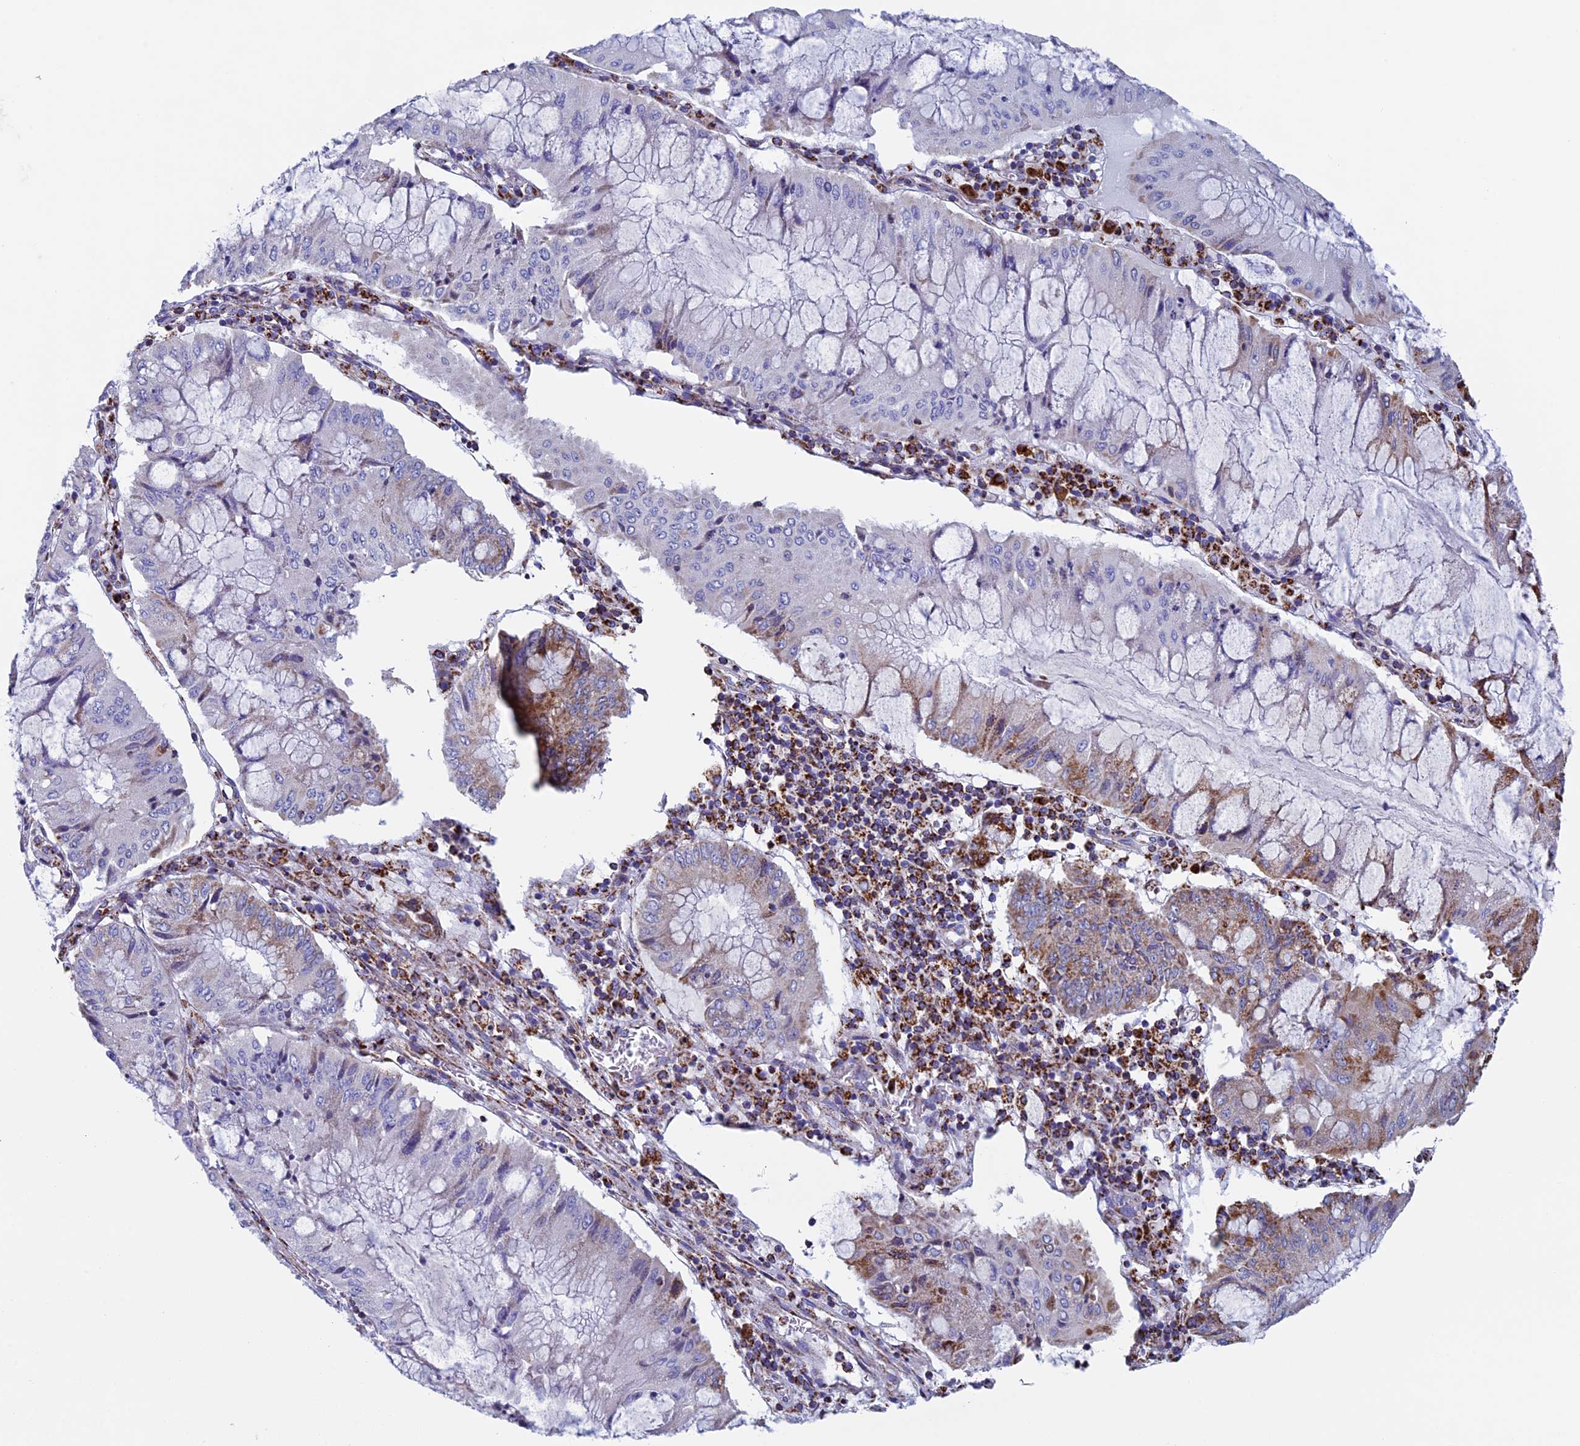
{"staining": {"intensity": "moderate", "quantity": "<25%", "location": "cytoplasmic/membranous"}, "tissue": "pancreatic cancer", "cell_type": "Tumor cells", "image_type": "cancer", "snomed": [{"axis": "morphology", "description": "Adenocarcinoma, NOS"}, {"axis": "topography", "description": "Pancreas"}], "caption": "Adenocarcinoma (pancreatic) was stained to show a protein in brown. There is low levels of moderate cytoplasmic/membranous expression in approximately <25% of tumor cells.", "gene": "UQCRFS1", "patient": {"sex": "female", "age": 50}}